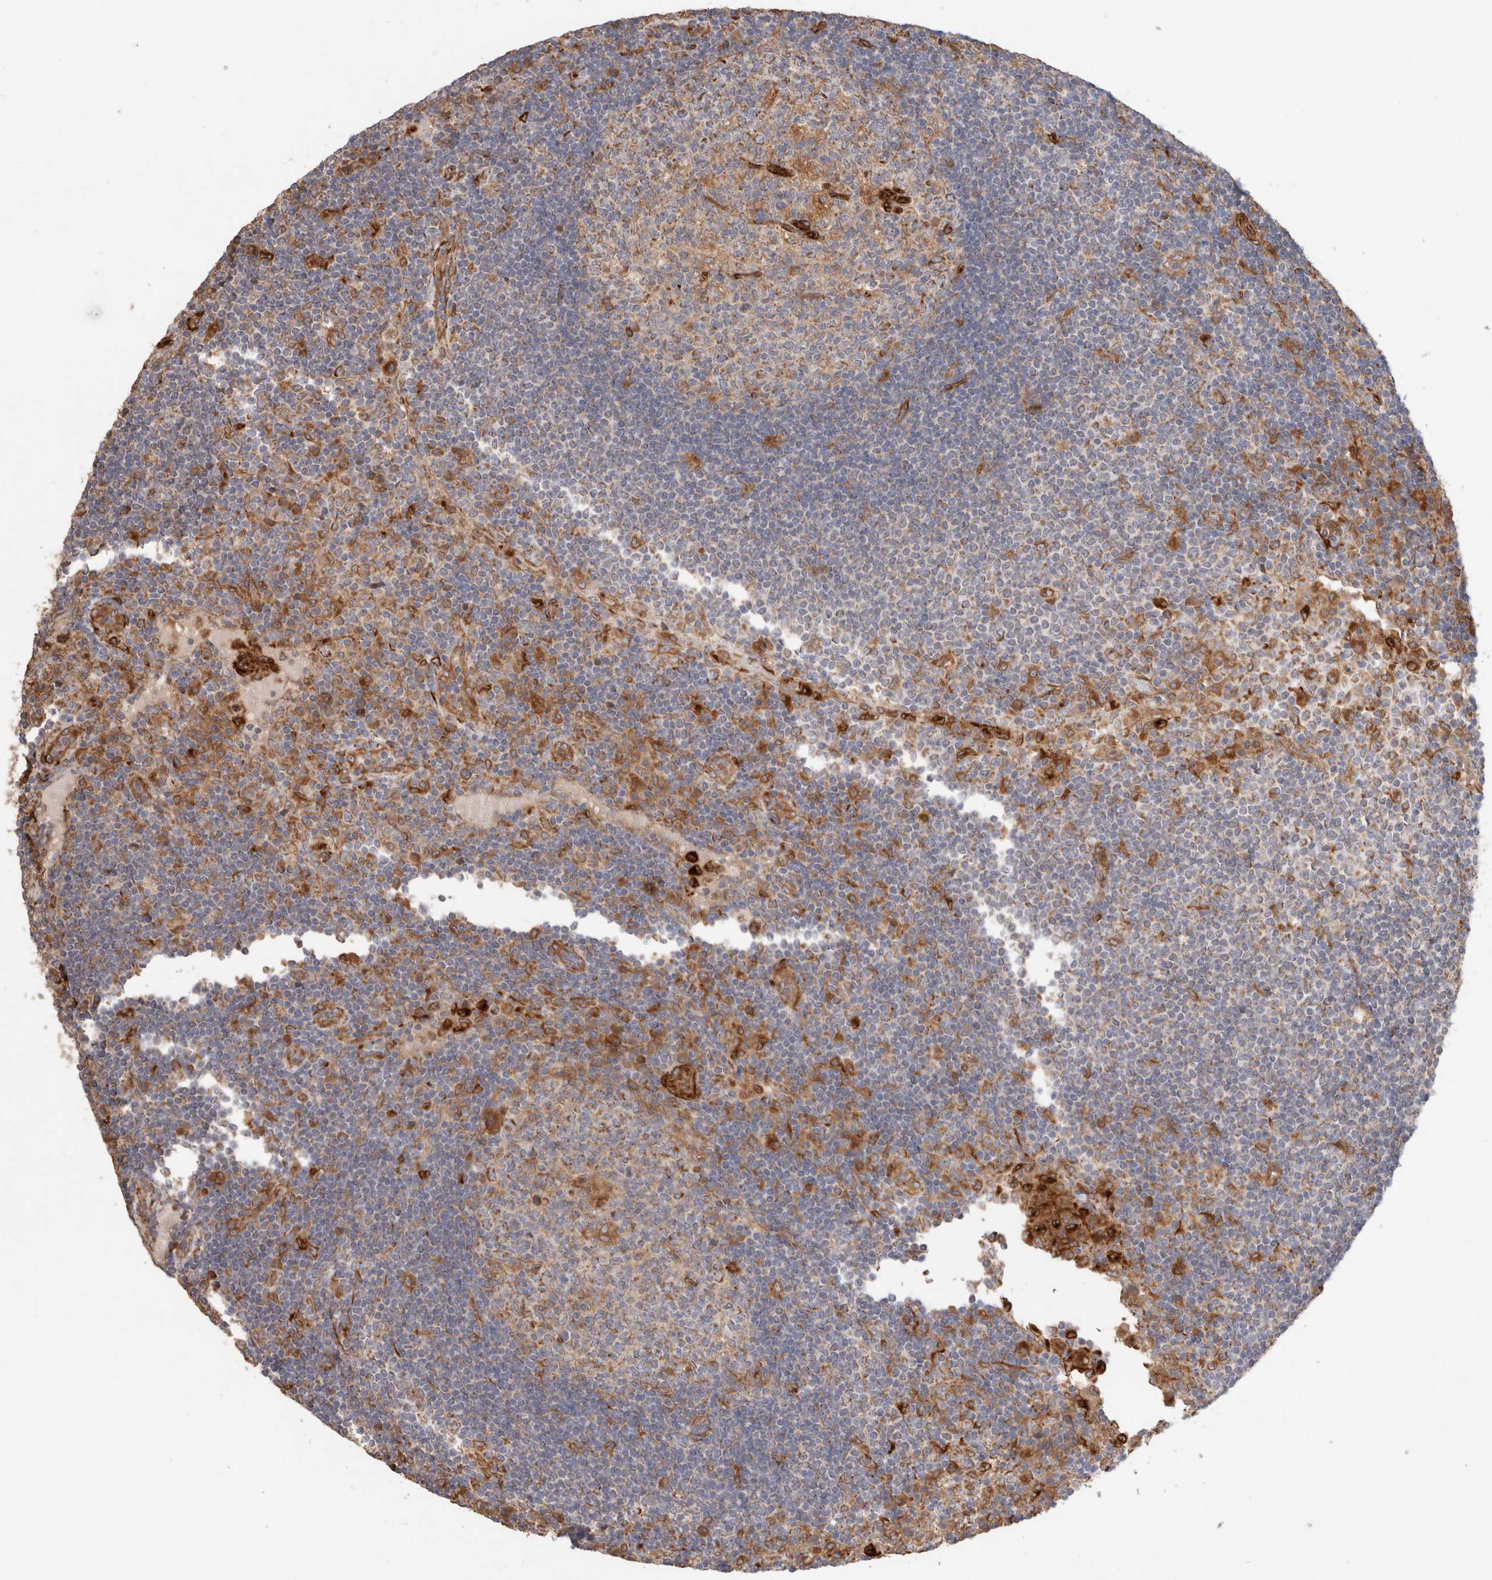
{"staining": {"intensity": "weak", "quantity": ">75%", "location": "cytoplasmic/membranous"}, "tissue": "lymph node", "cell_type": "Germinal center cells", "image_type": "normal", "snomed": [{"axis": "morphology", "description": "Normal tissue, NOS"}, {"axis": "topography", "description": "Lymph node"}], "caption": "Immunohistochemistry photomicrograph of unremarkable lymph node: human lymph node stained using immunohistochemistry (IHC) displays low levels of weak protein expression localized specifically in the cytoplasmic/membranous of germinal center cells, appearing as a cytoplasmic/membranous brown color.", "gene": "RAB32", "patient": {"sex": "female", "age": 53}}